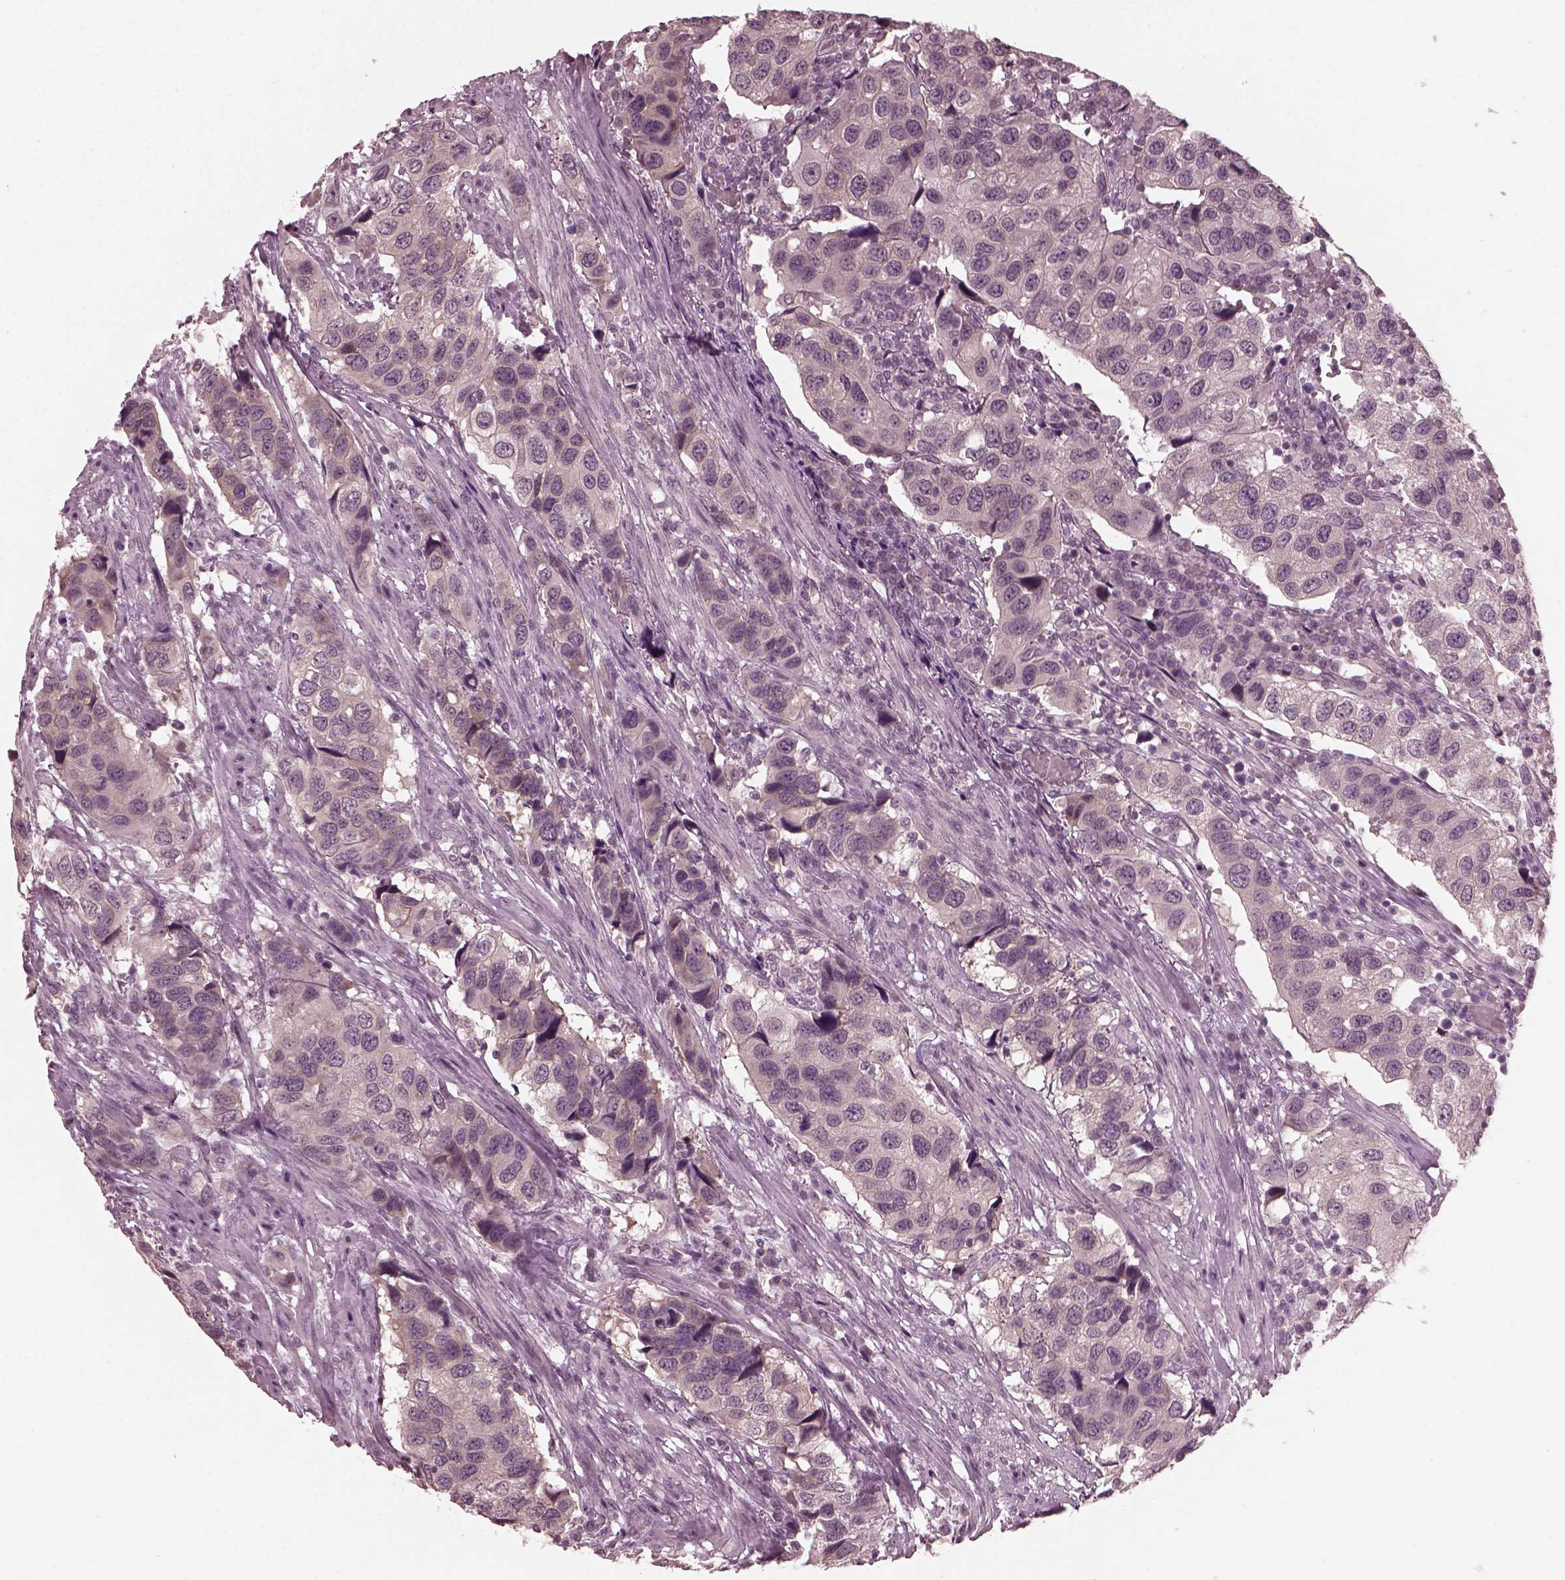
{"staining": {"intensity": "negative", "quantity": "none", "location": "none"}, "tissue": "urothelial cancer", "cell_type": "Tumor cells", "image_type": "cancer", "snomed": [{"axis": "morphology", "description": "Urothelial carcinoma, High grade"}, {"axis": "topography", "description": "Urinary bladder"}], "caption": "Human urothelial carcinoma (high-grade) stained for a protein using IHC displays no expression in tumor cells.", "gene": "RGS7", "patient": {"sex": "male", "age": 79}}